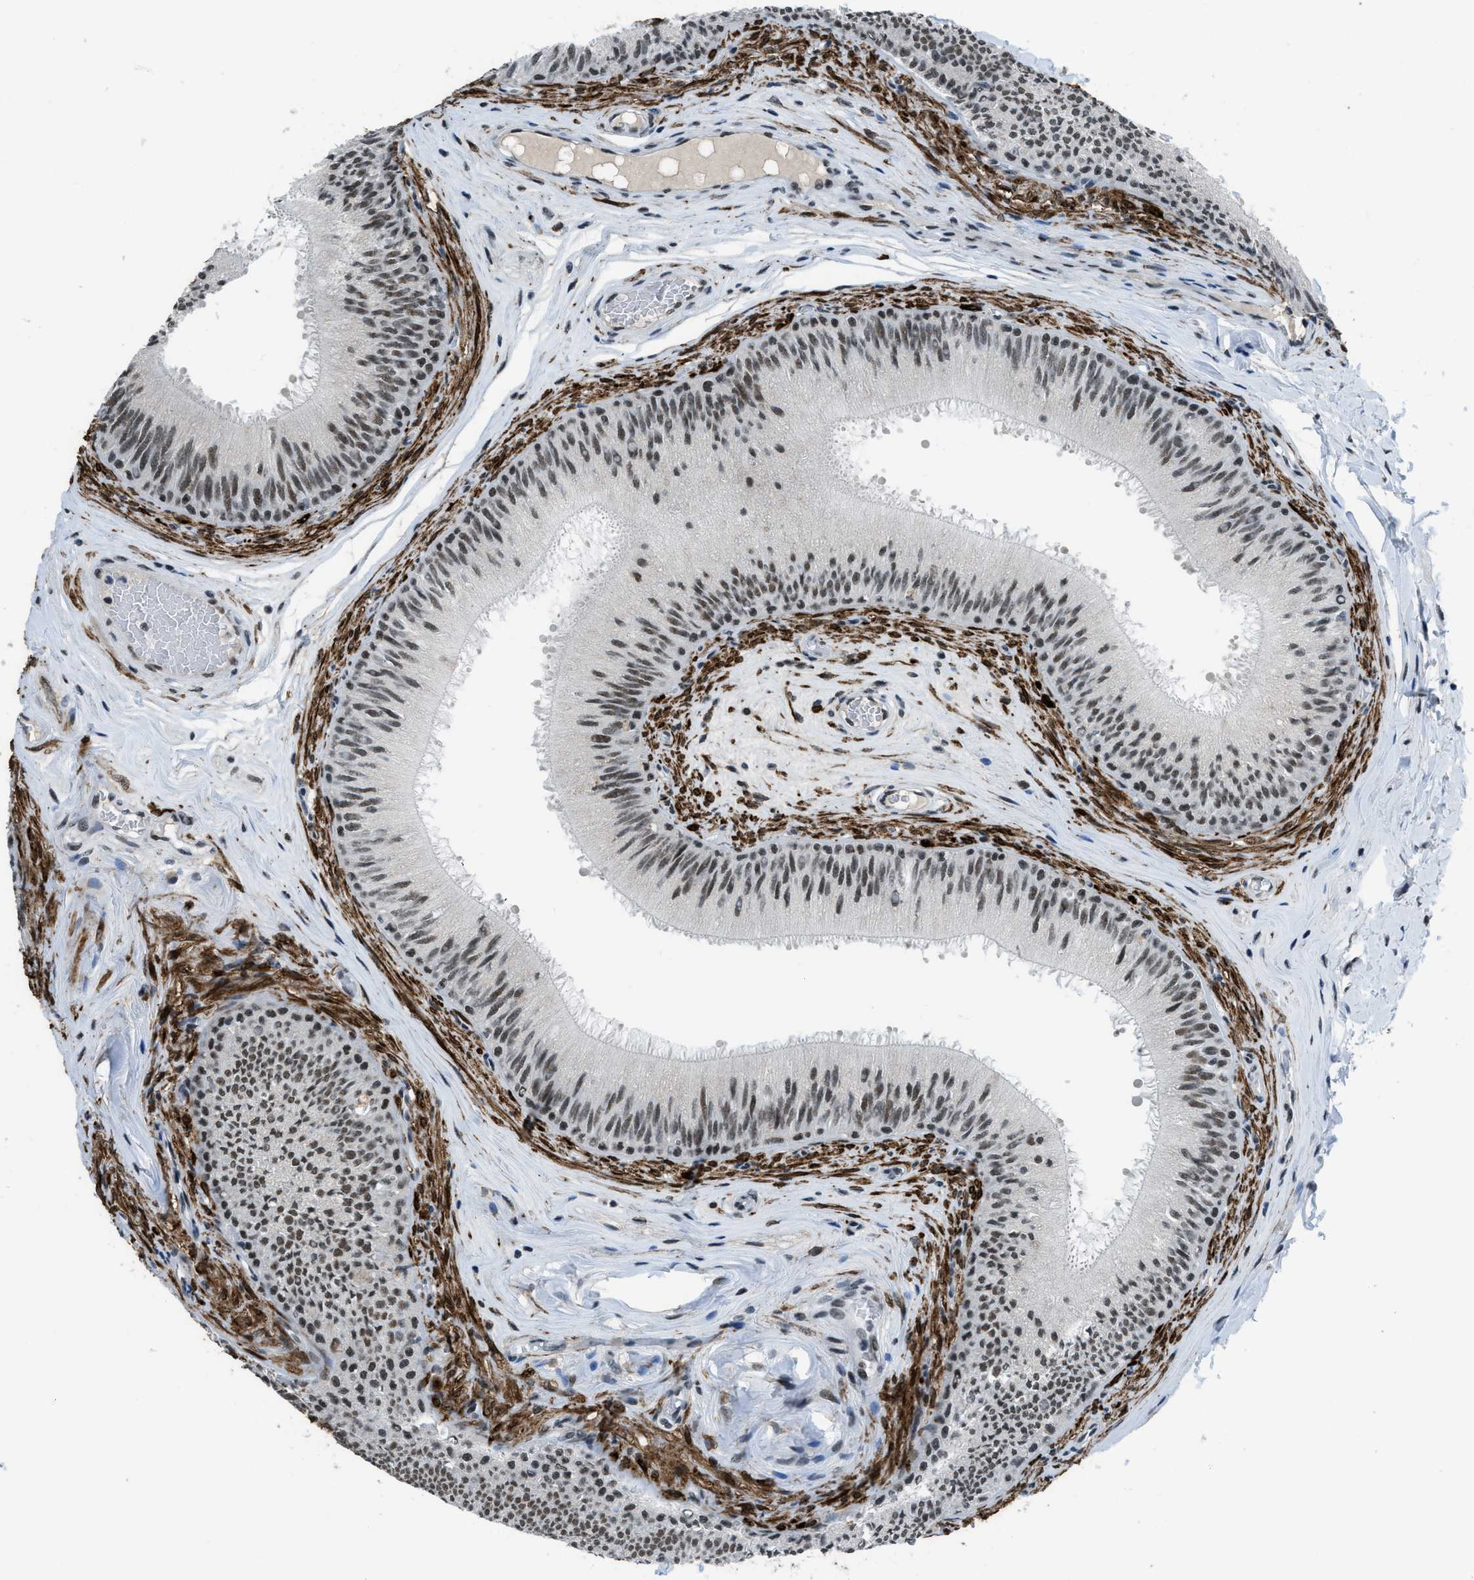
{"staining": {"intensity": "moderate", "quantity": ">75%", "location": "nuclear"}, "tissue": "epididymis", "cell_type": "Glandular cells", "image_type": "normal", "snomed": [{"axis": "morphology", "description": "Normal tissue, NOS"}, {"axis": "topography", "description": "Testis"}, {"axis": "topography", "description": "Epididymis"}], "caption": "Normal epididymis exhibits moderate nuclear staining in about >75% of glandular cells.", "gene": "GATAD2B", "patient": {"sex": "male", "age": 36}}